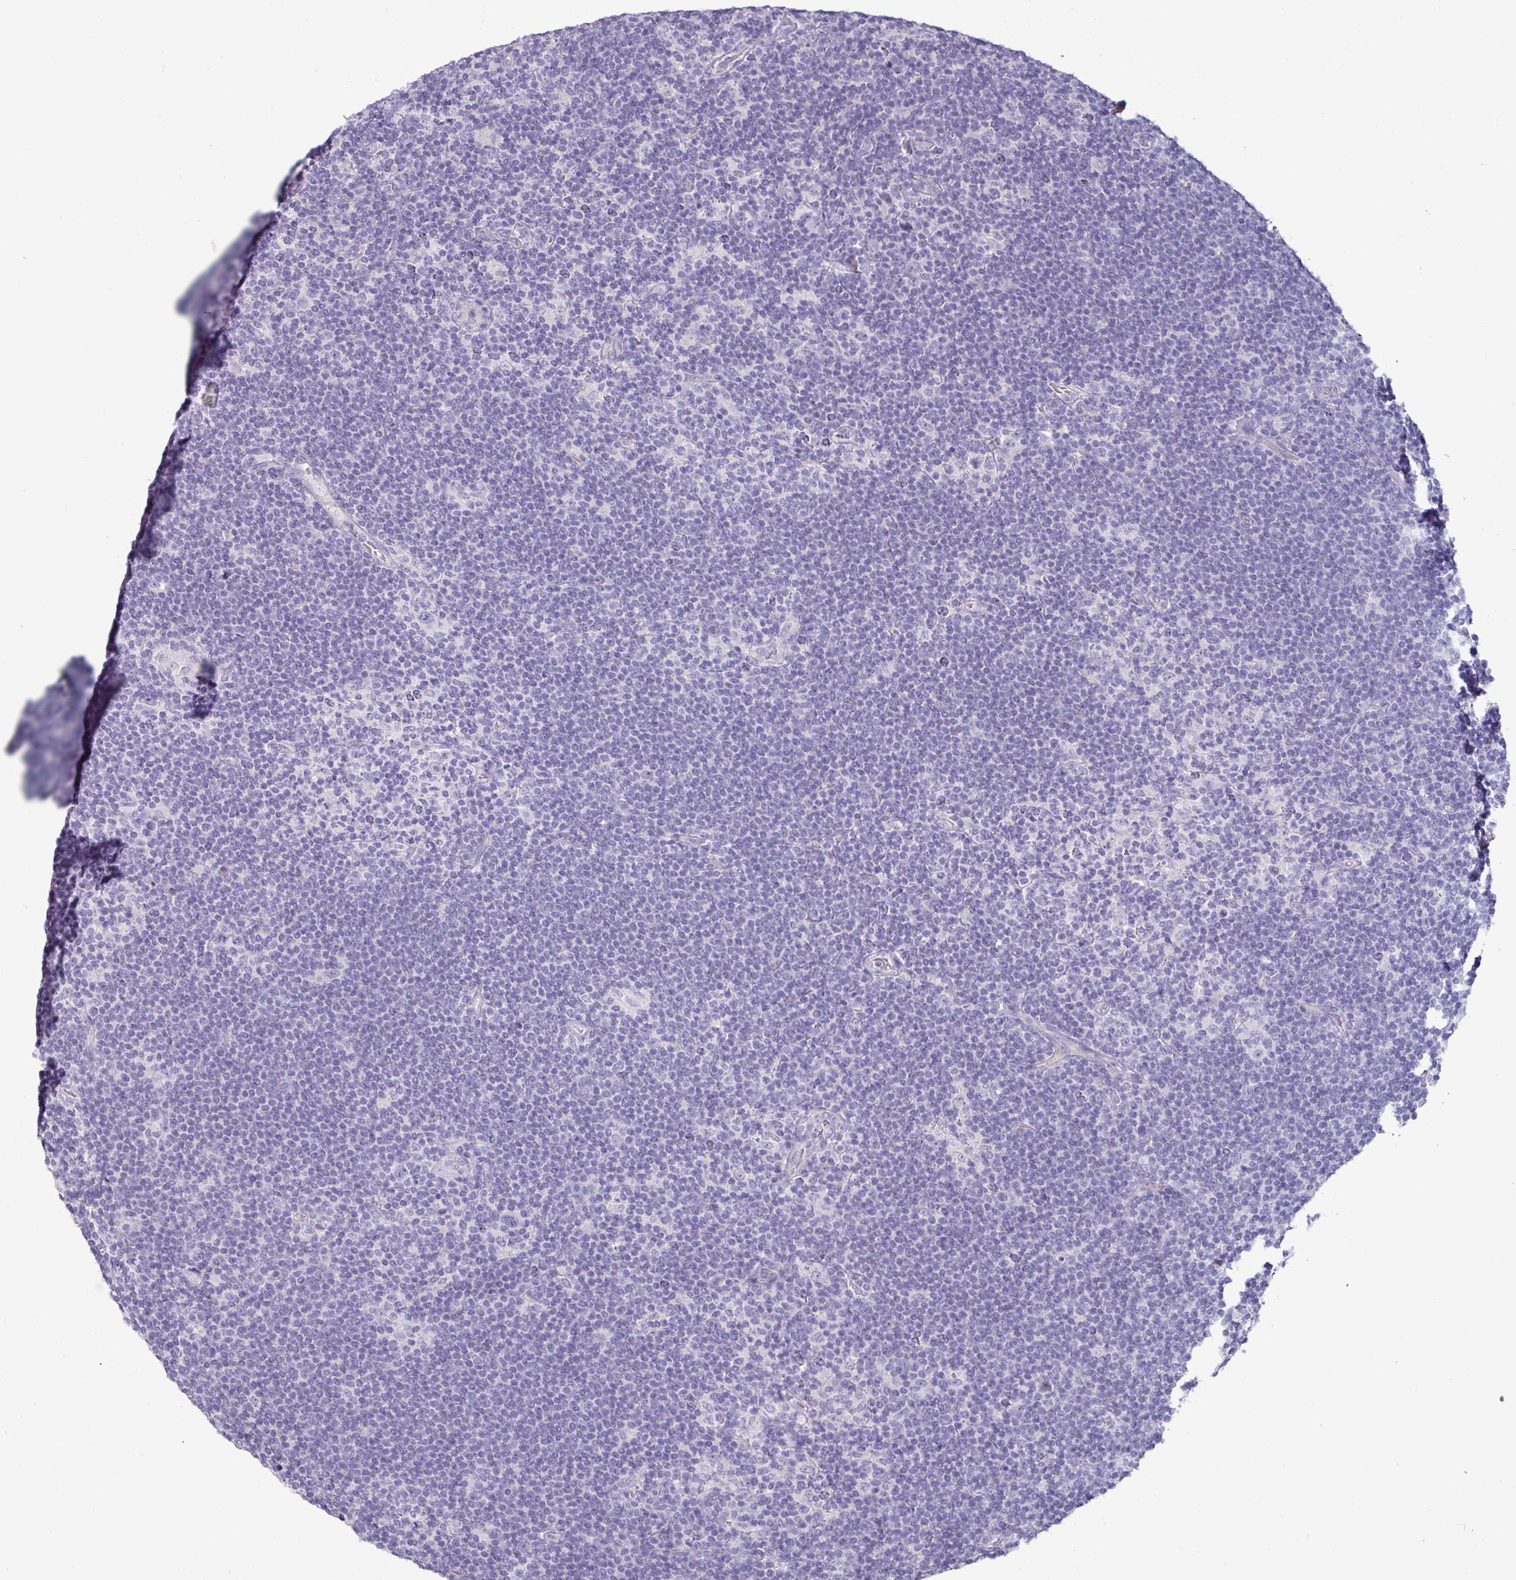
{"staining": {"intensity": "negative", "quantity": "none", "location": "none"}, "tissue": "lymphoma", "cell_type": "Tumor cells", "image_type": "cancer", "snomed": [{"axis": "morphology", "description": "Hodgkin's disease, NOS"}, {"axis": "topography", "description": "Lymph node"}], "caption": "The immunohistochemistry micrograph has no significant expression in tumor cells of lymphoma tissue.", "gene": "SLC17A7", "patient": {"sex": "female", "age": 57}}